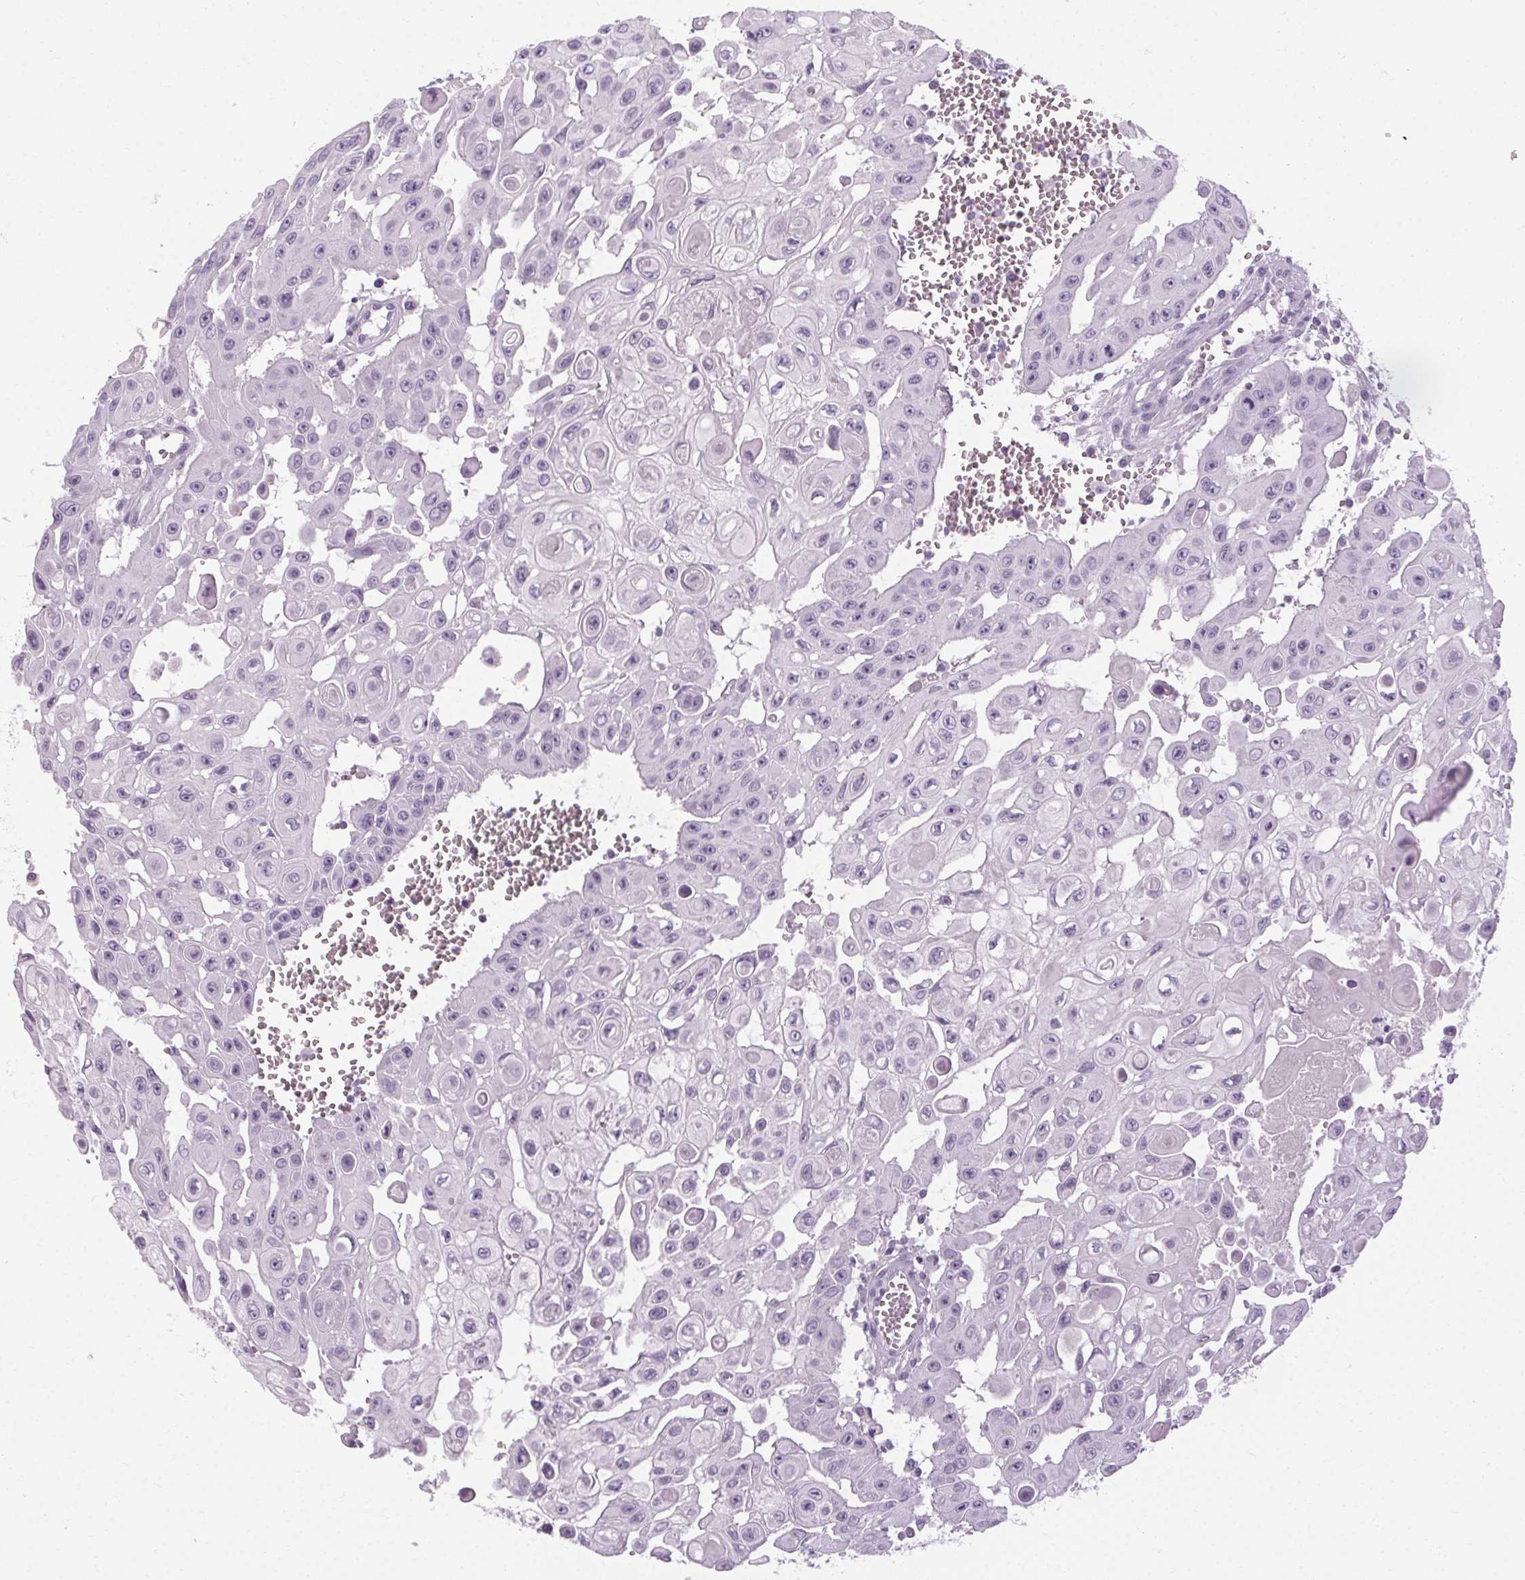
{"staining": {"intensity": "negative", "quantity": "none", "location": "none"}, "tissue": "head and neck cancer", "cell_type": "Tumor cells", "image_type": "cancer", "snomed": [{"axis": "morphology", "description": "Adenocarcinoma, NOS"}, {"axis": "topography", "description": "Head-Neck"}], "caption": "A histopathology image of head and neck adenocarcinoma stained for a protein exhibits no brown staining in tumor cells.", "gene": "POMC", "patient": {"sex": "male", "age": 73}}